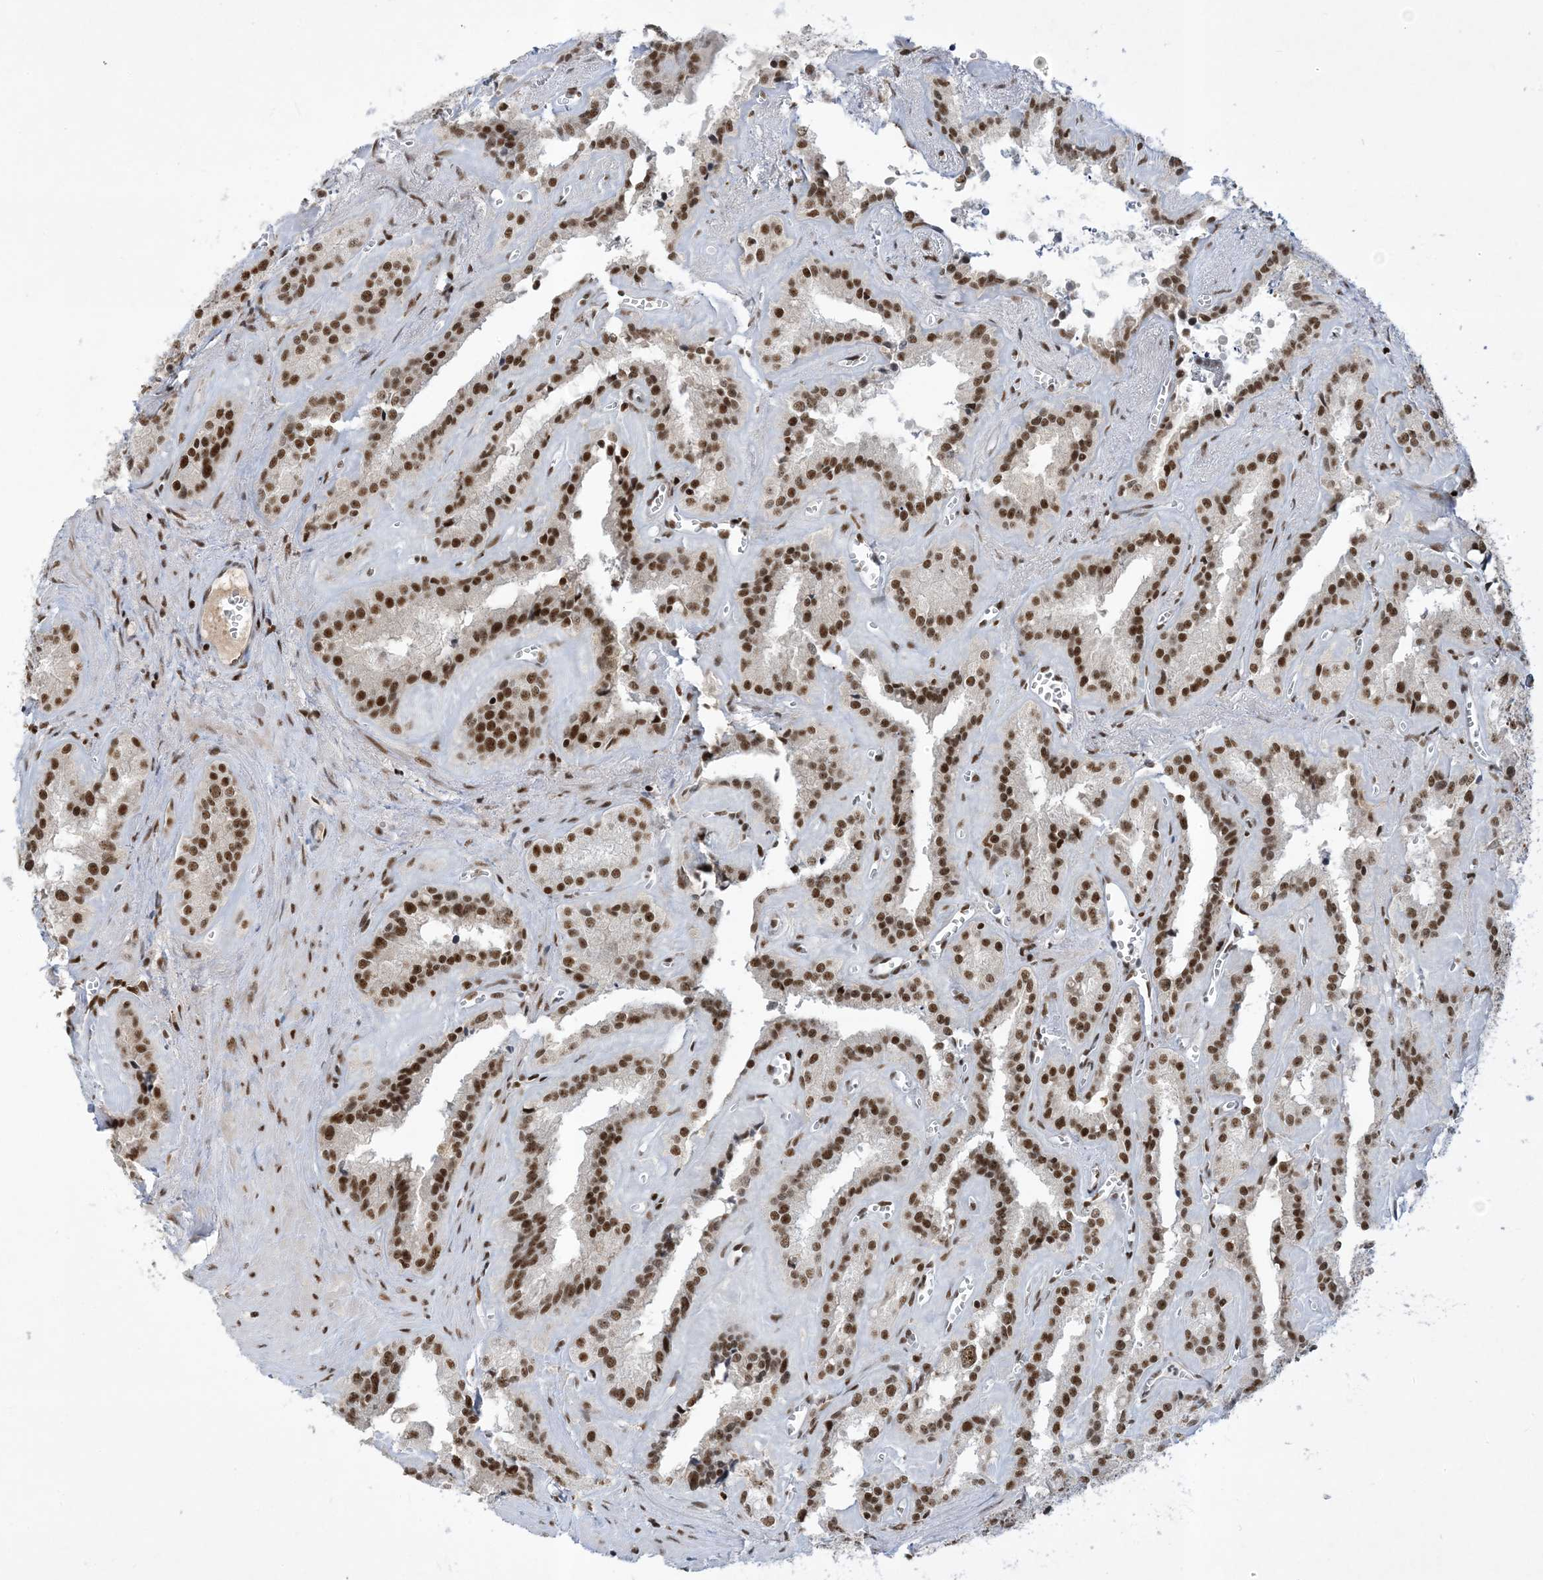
{"staining": {"intensity": "strong", "quantity": ">75%", "location": "nuclear"}, "tissue": "seminal vesicle", "cell_type": "Glandular cells", "image_type": "normal", "snomed": [{"axis": "morphology", "description": "Normal tissue, NOS"}, {"axis": "topography", "description": "Prostate"}, {"axis": "topography", "description": "Seminal veicle"}], "caption": "Protein expression analysis of normal seminal vesicle exhibits strong nuclear expression in approximately >75% of glandular cells.", "gene": "PPIL2", "patient": {"sex": "male", "age": 59}}